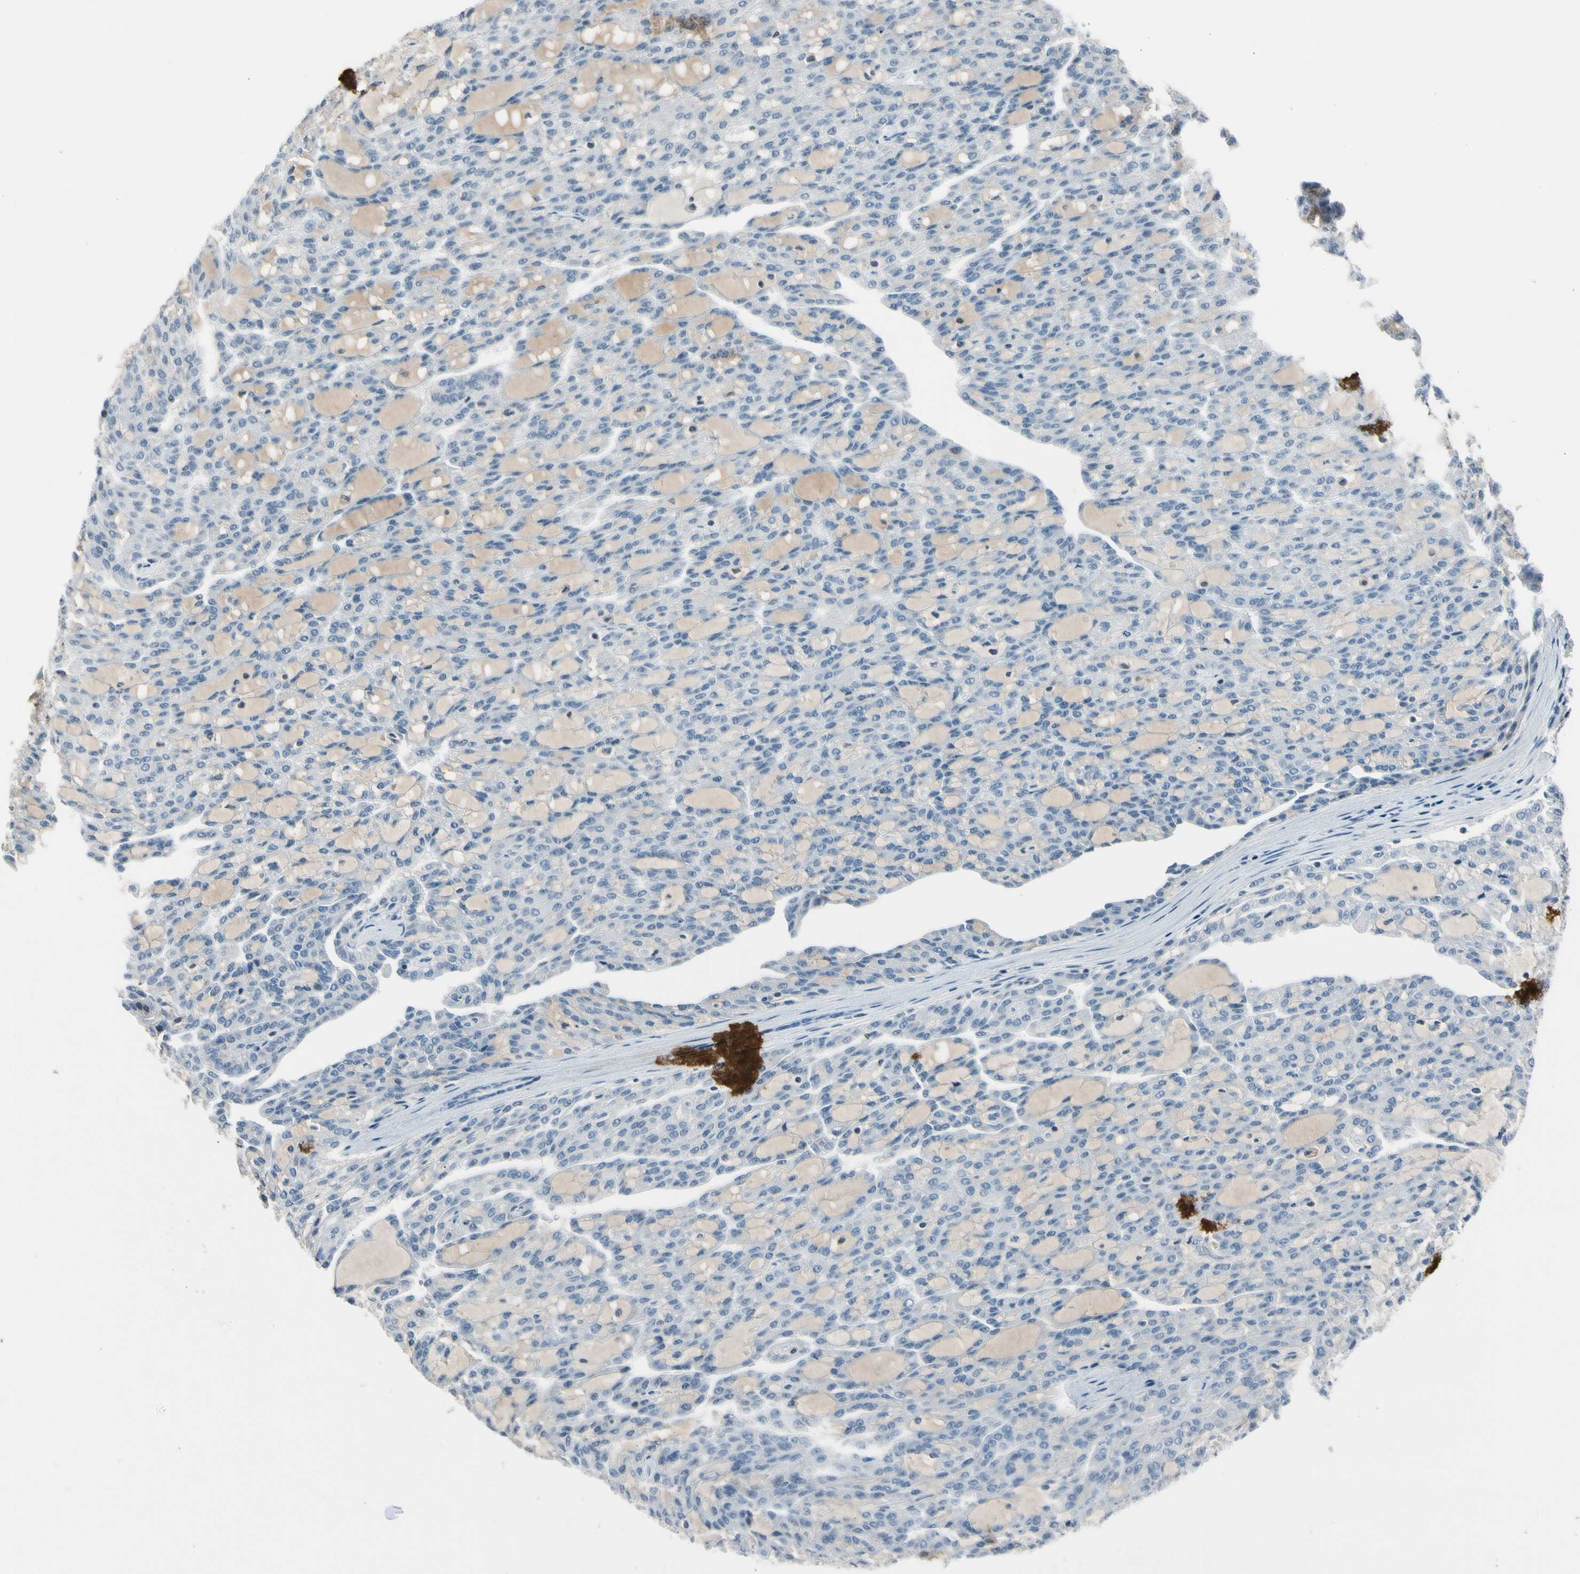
{"staining": {"intensity": "negative", "quantity": "none", "location": "none"}, "tissue": "renal cancer", "cell_type": "Tumor cells", "image_type": "cancer", "snomed": [{"axis": "morphology", "description": "Adenocarcinoma, NOS"}, {"axis": "topography", "description": "Kidney"}], "caption": "An immunohistochemistry (IHC) photomicrograph of renal cancer is shown. There is no staining in tumor cells of renal cancer.", "gene": "PDPN", "patient": {"sex": "male", "age": 63}}